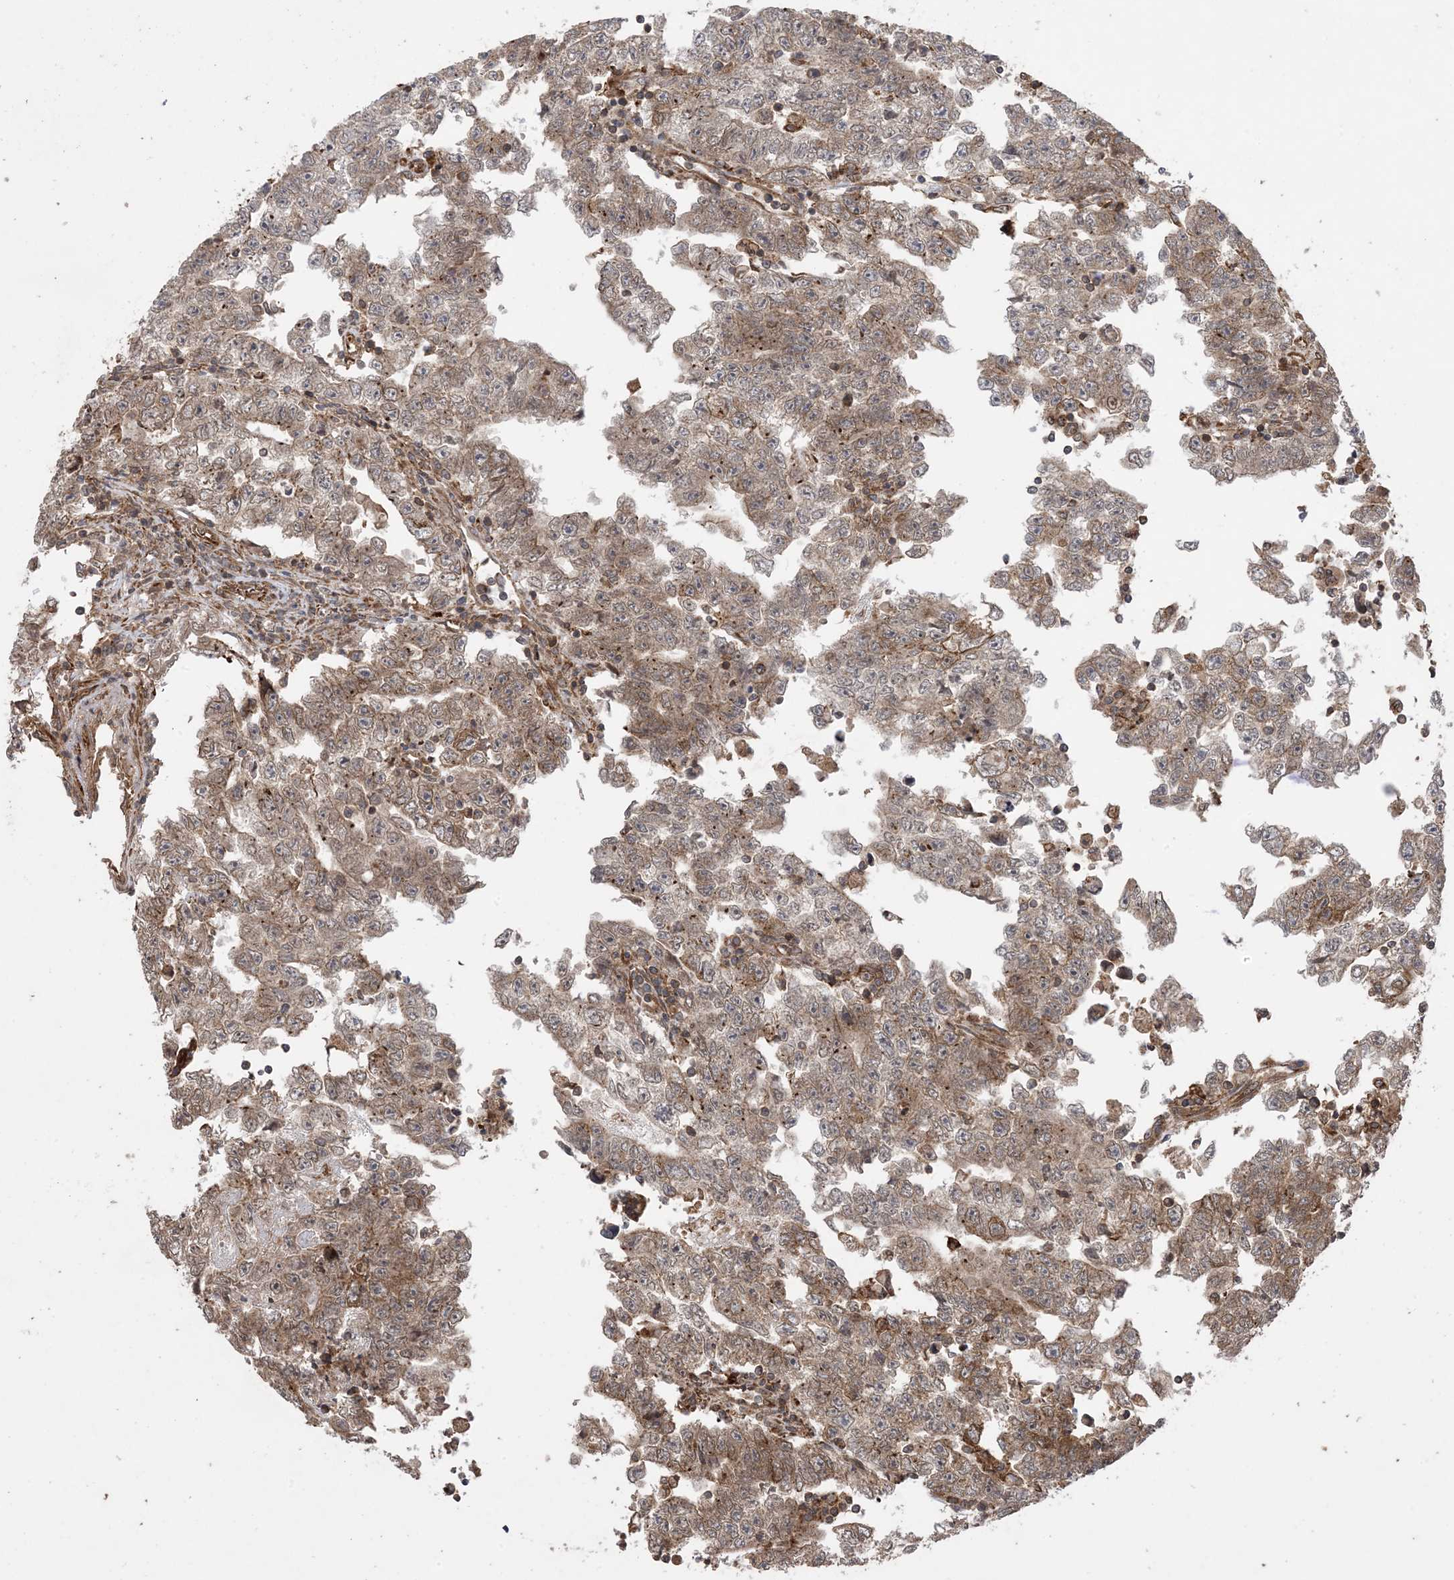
{"staining": {"intensity": "moderate", "quantity": ">75%", "location": "cytoplasmic/membranous"}, "tissue": "testis cancer", "cell_type": "Tumor cells", "image_type": "cancer", "snomed": [{"axis": "morphology", "description": "Carcinoma, Embryonal, NOS"}, {"axis": "topography", "description": "Testis"}], "caption": "DAB (3,3'-diaminobenzidine) immunohistochemical staining of human testis cancer demonstrates moderate cytoplasmic/membranous protein staining in approximately >75% of tumor cells.", "gene": "ZNF511", "patient": {"sex": "male", "age": 25}}